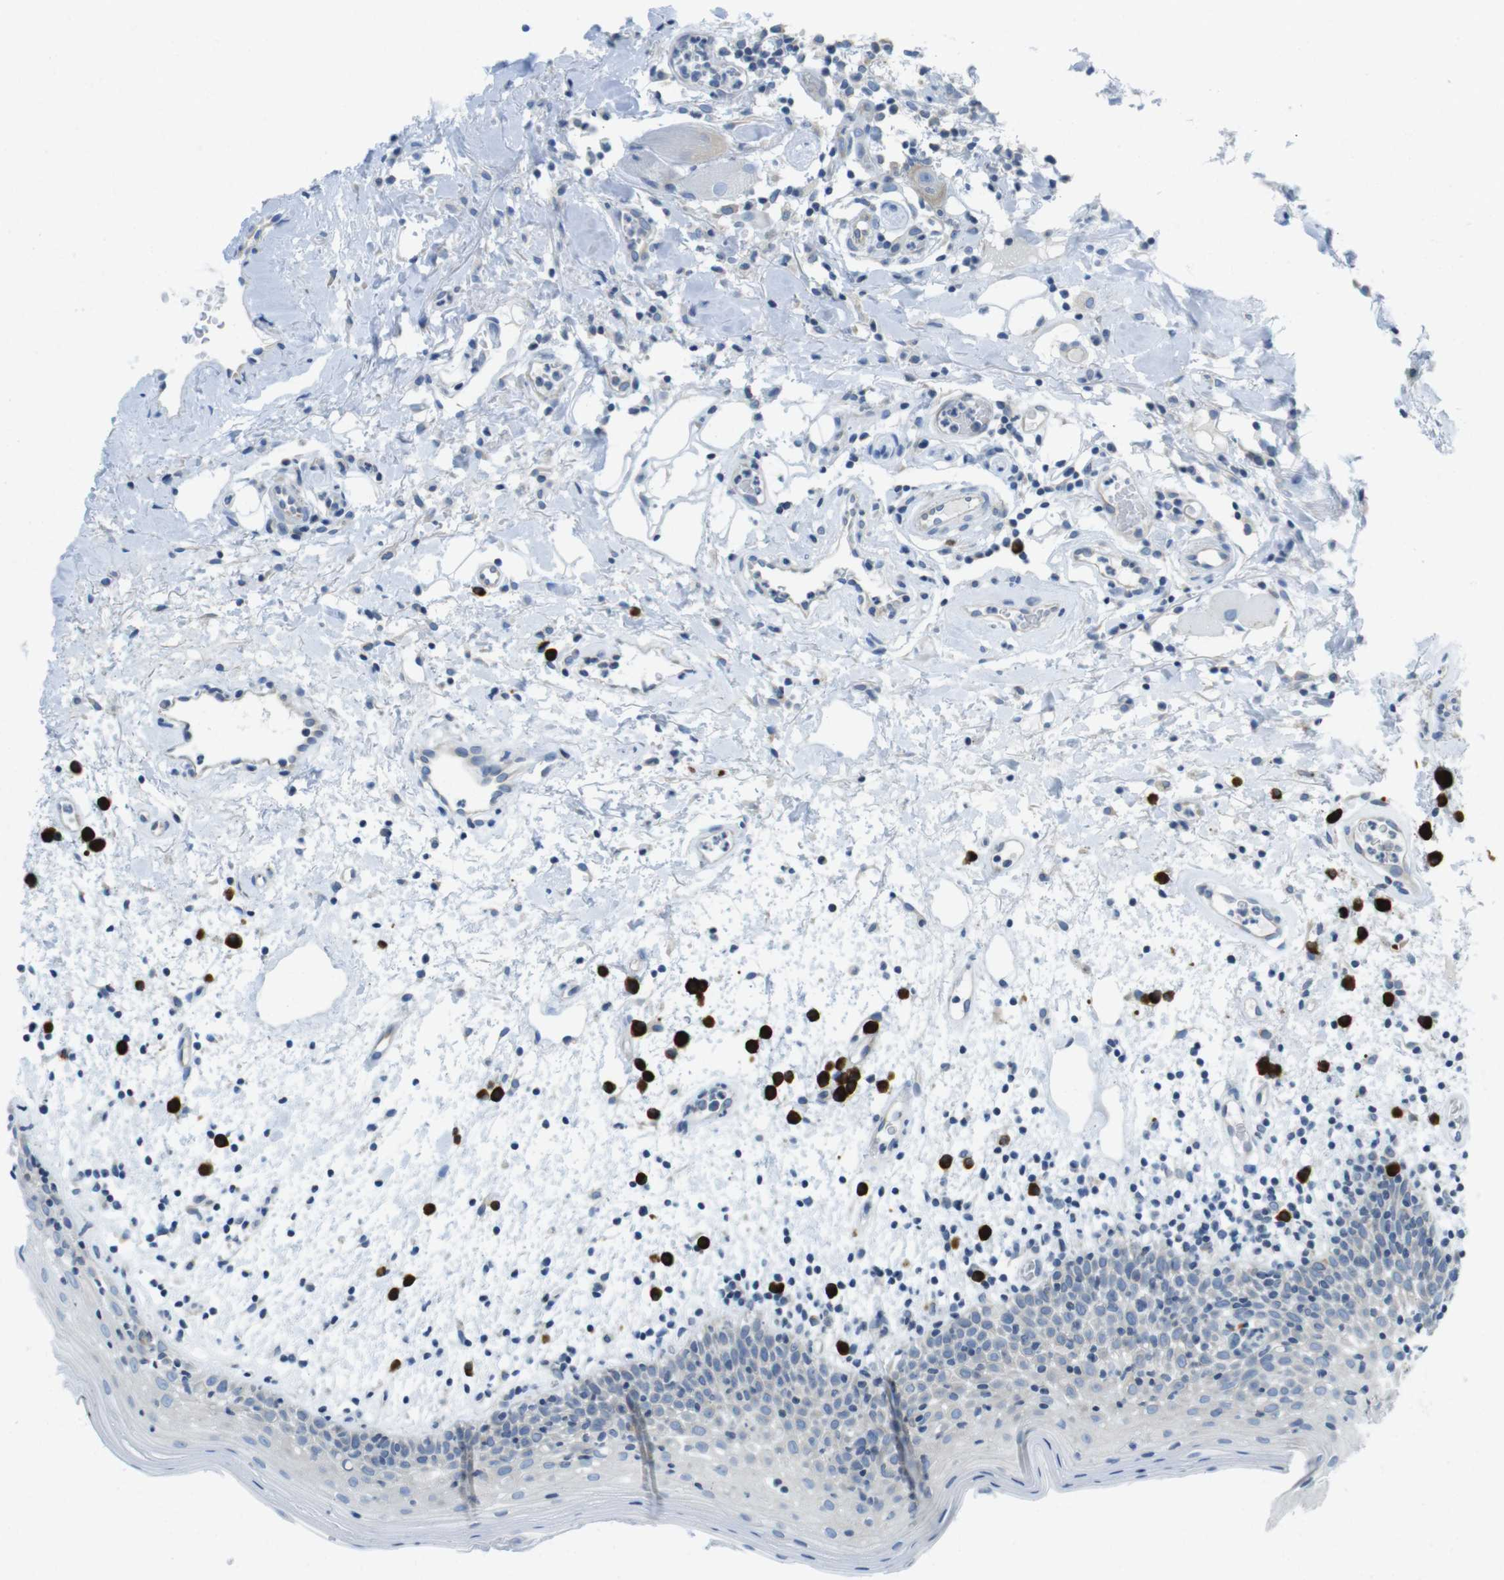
{"staining": {"intensity": "negative", "quantity": "none", "location": "none"}, "tissue": "oral mucosa", "cell_type": "Squamous epithelial cells", "image_type": "normal", "snomed": [{"axis": "morphology", "description": "Normal tissue, NOS"}, {"axis": "morphology", "description": "Squamous cell carcinoma, NOS"}, {"axis": "topography", "description": "Skeletal muscle"}, {"axis": "topography", "description": "Oral tissue"}], "caption": "IHC of benign oral mucosa demonstrates no positivity in squamous epithelial cells.", "gene": "CLPTM1L", "patient": {"sex": "male", "age": 71}}